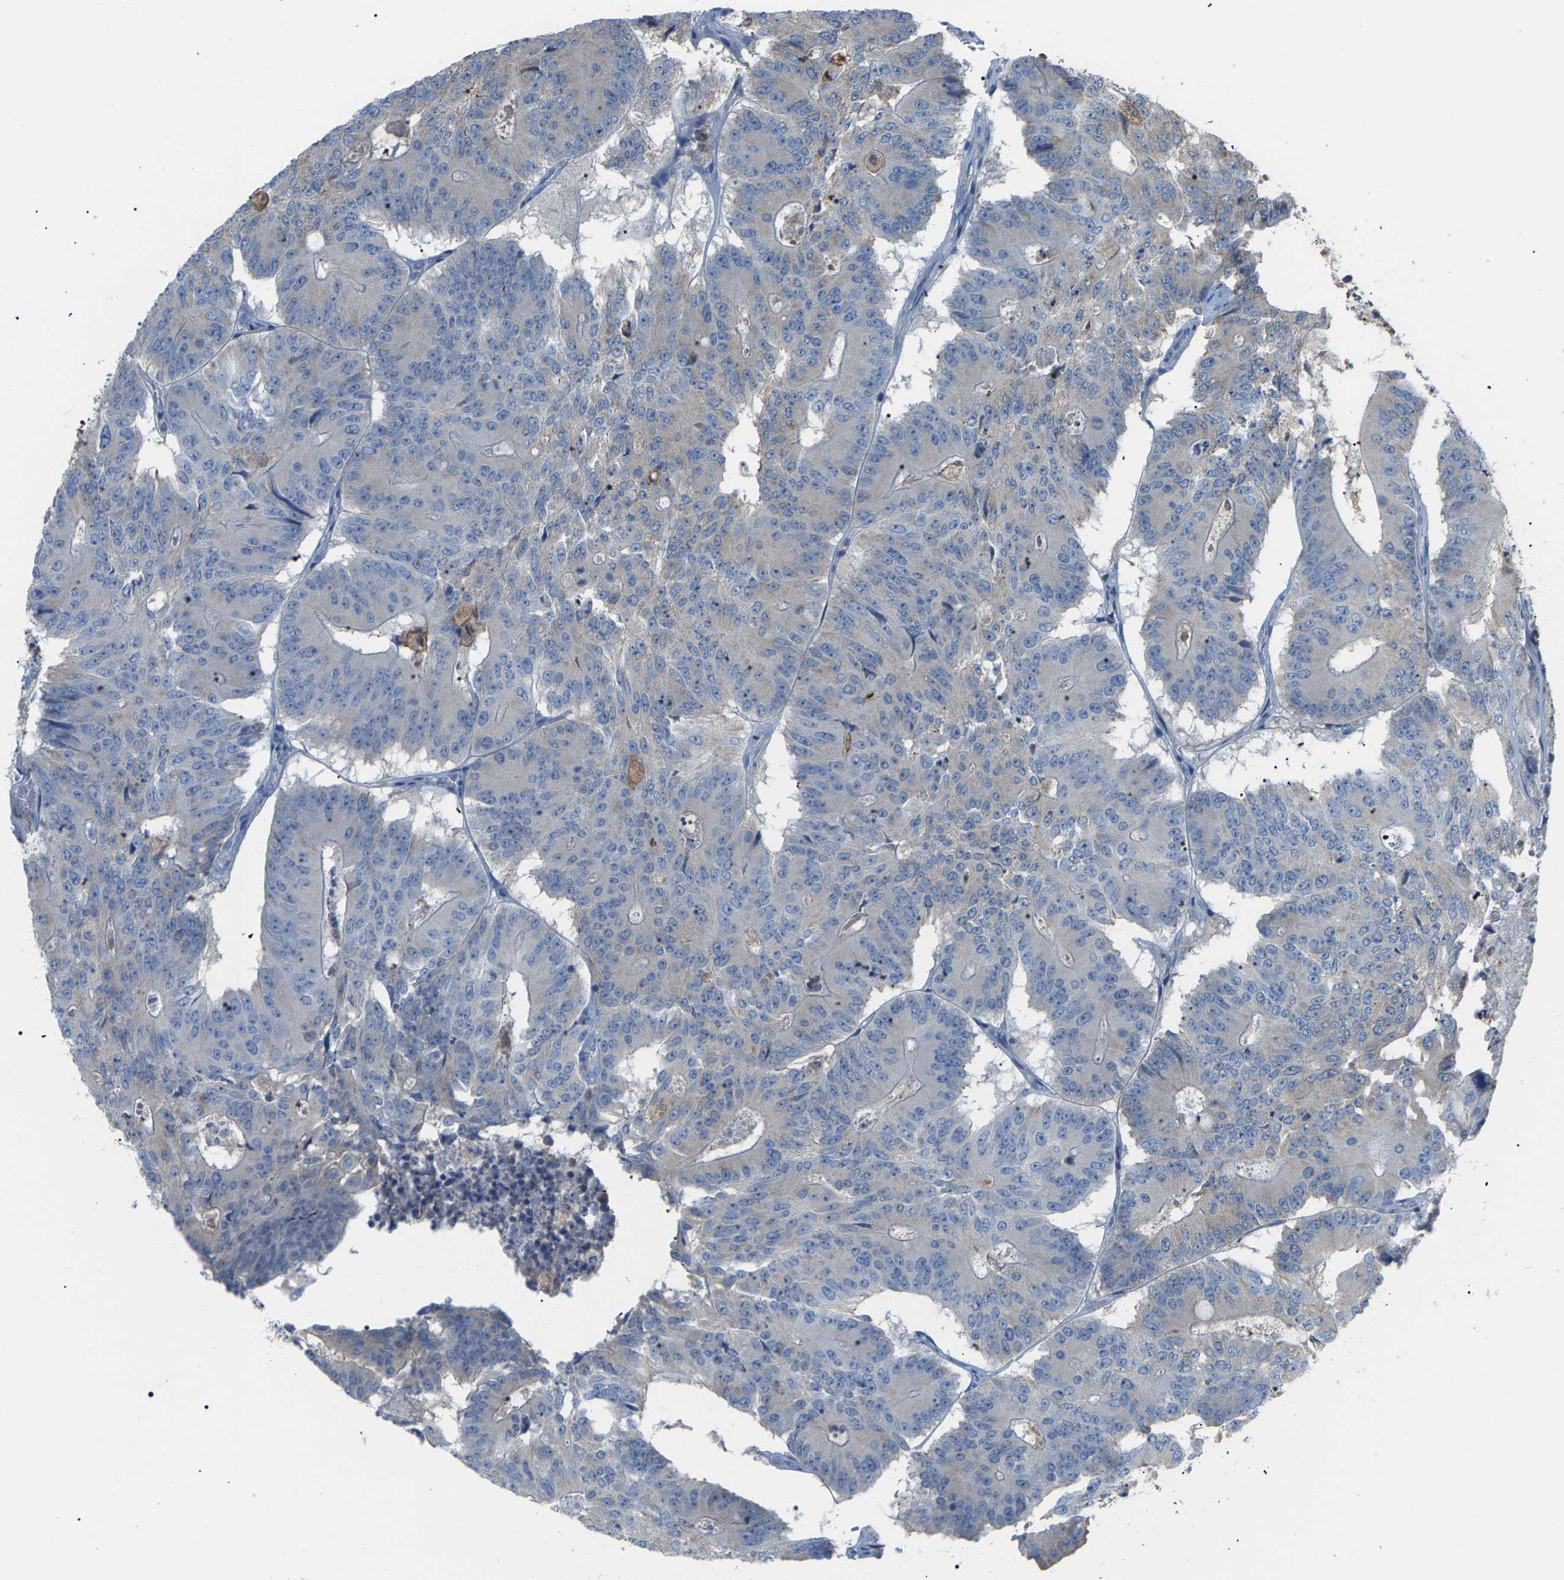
{"staining": {"intensity": "negative", "quantity": "none", "location": "none"}, "tissue": "colorectal cancer", "cell_type": "Tumor cells", "image_type": "cancer", "snomed": [{"axis": "morphology", "description": "Adenocarcinoma, NOS"}, {"axis": "topography", "description": "Colon"}], "caption": "A histopathology image of colorectal cancer (adenocarcinoma) stained for a protein exhibits no brown staining in tumor cells.", "gene": "CROT", "patient": {"sex": "male", "age": 87}}